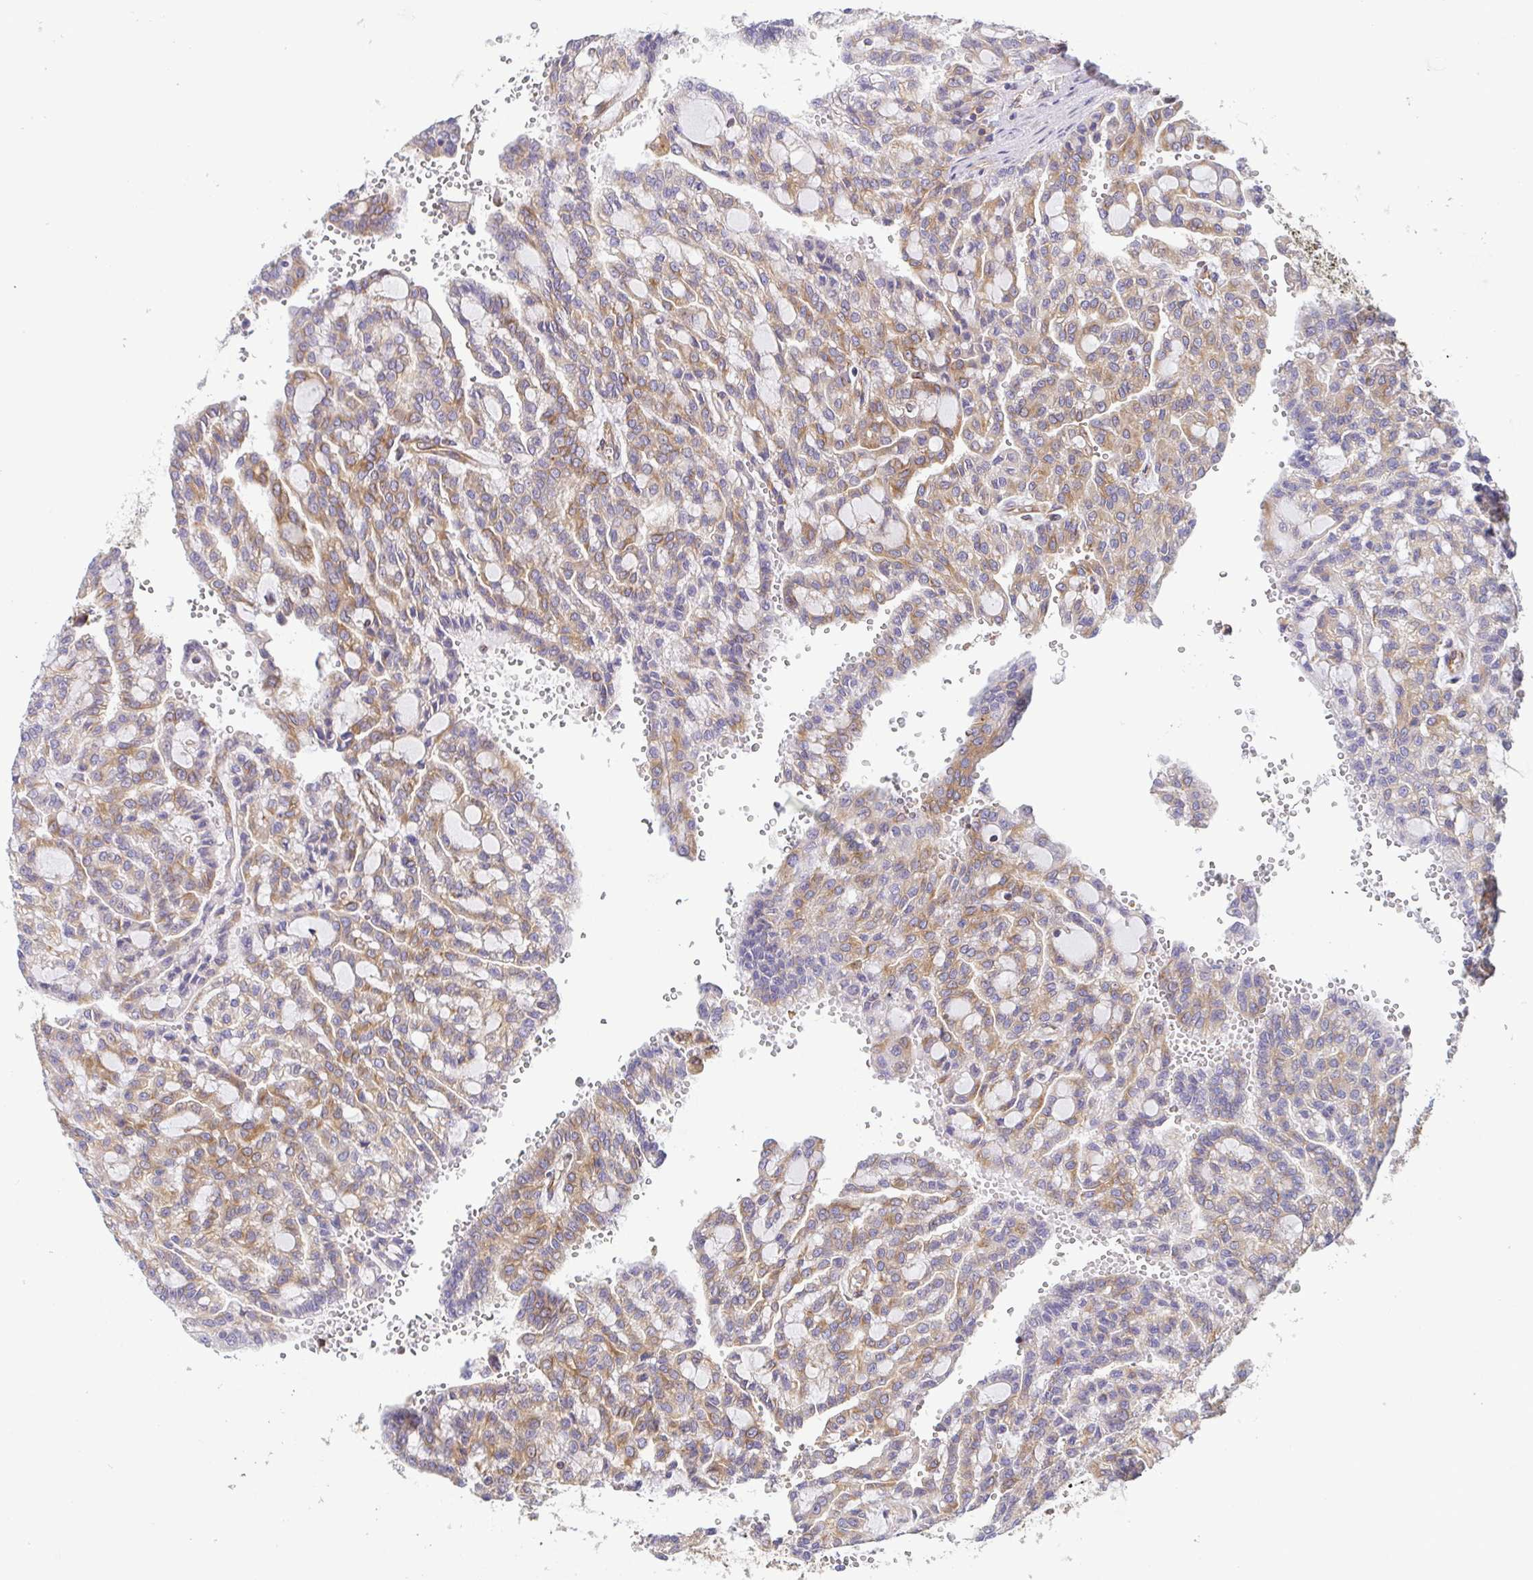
{"staining": {"intensity": "weak", "quantity": ">75%", "location": "cytoplasmic/membranous"}, "tissue": "renal cancer", "cell_type": "Tumor cells", "image_type": "cancer", "snomed": [{"axis": "morphology", "description": "Adenocarcinoma, NOS"}, {"axis": "topography", "description": "Kidney"}], "caption": "Renal cancer (adenocarcinoma) stained with IHC displays weak cytoplasmic/membranous positivity in about >75% of tumor cells.", "gene": "KIF5B", "patient": {"sex": "male", "age": 63}}